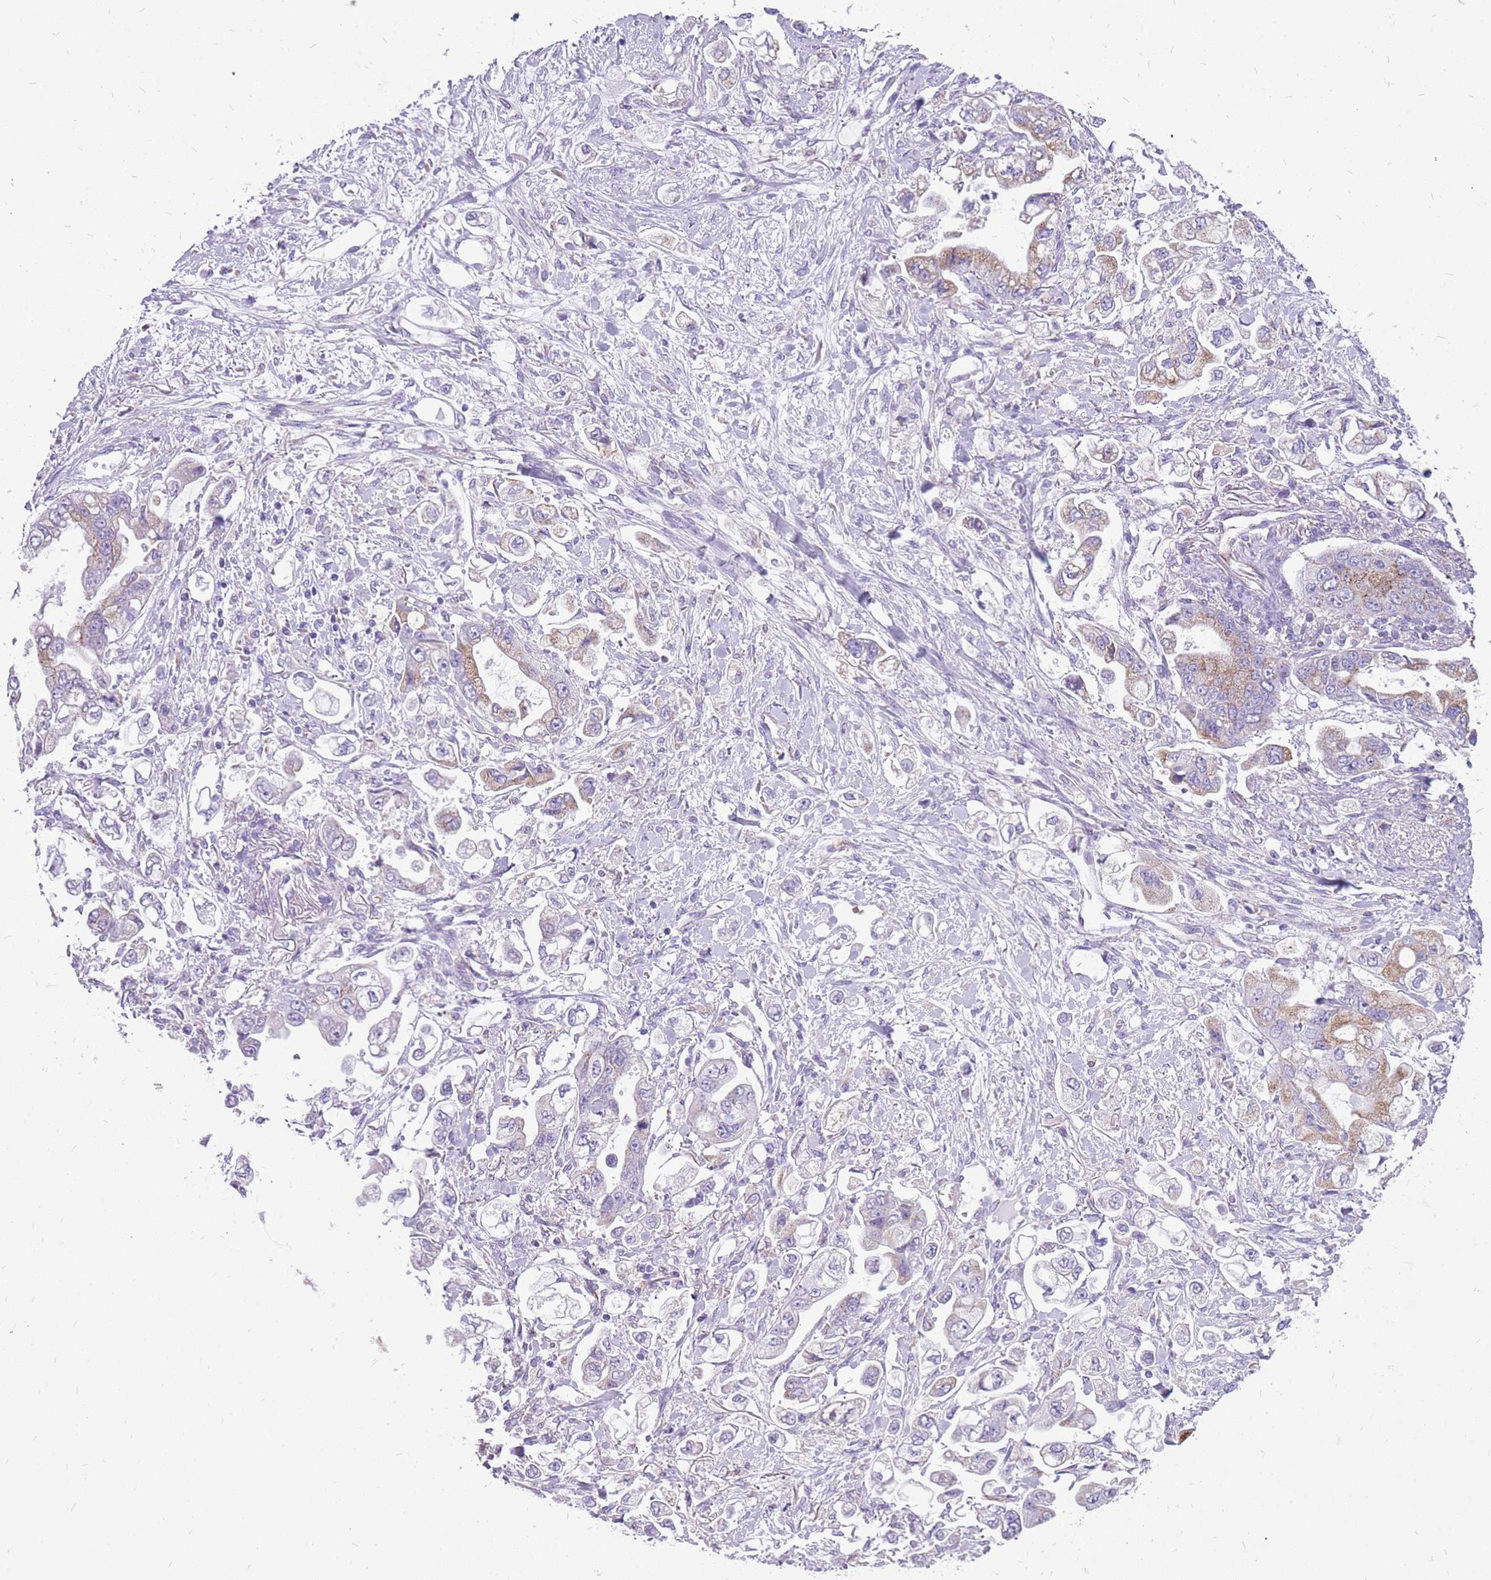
{"staining": {"intensity": "moderate", "quantity": "<25%", "location": "cytoplasmic/membranous"}, "tissue": "stomach cancer", "cell_type": "Tumor cells", "image_type": "cancer", "snomed": [{"axis": "morphology", "description": "Adenocarcinoma, NOS"}, {"axis": "topography", "description": "Stomach"}], "caption": "IHC histopathology image of human stomach adenocarcinoma stained for a protein (brown), which demonstrates low levels of moderate cytoplasmic/membranous expression in about <25% of tumor cells.", "gene": "PCNX1", "patient": {"sex": "male", "age": 62}}